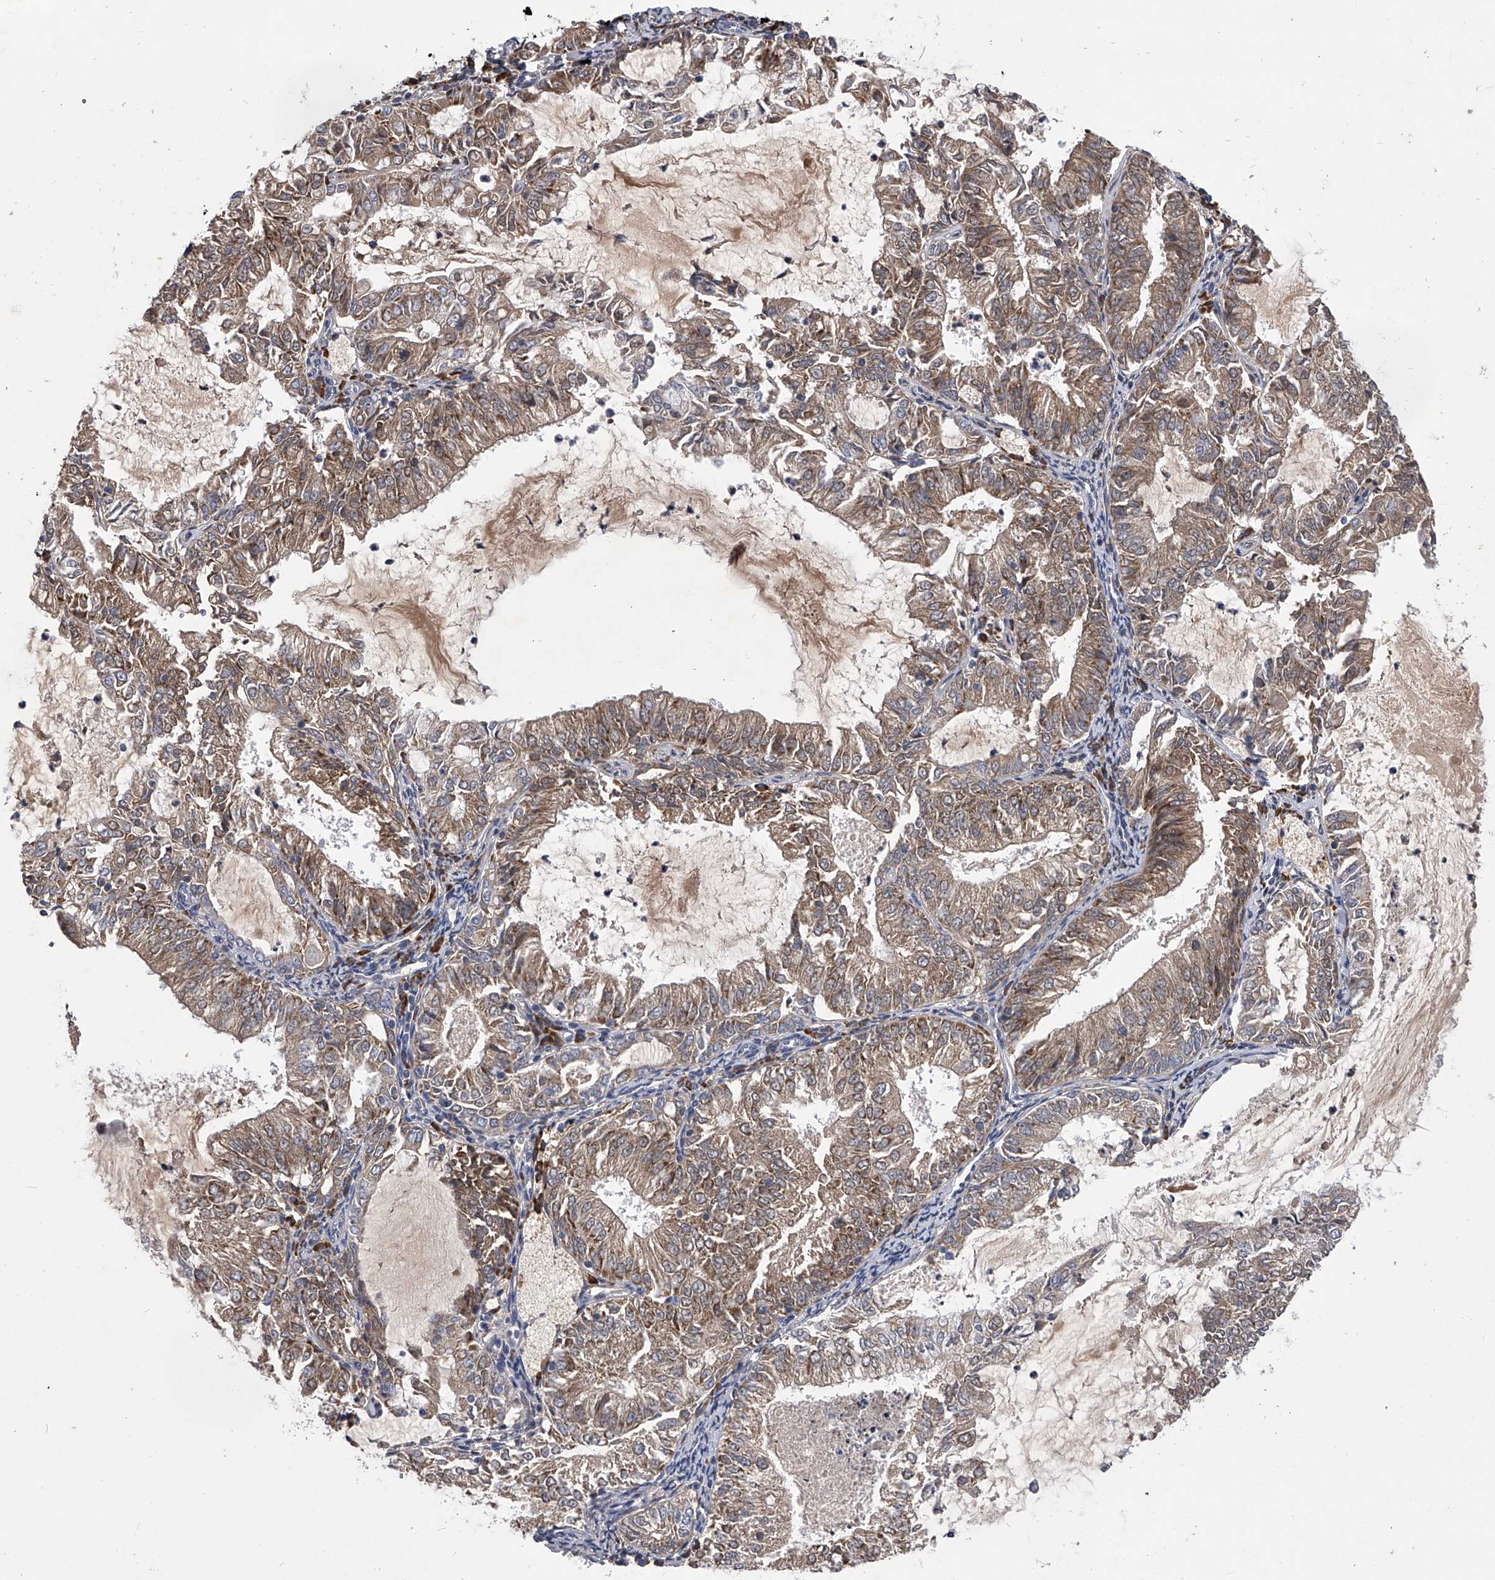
{"staining": {"intensity": "weak", "quantity": "25%-75%", "location": "cytoplasmic/membranous"}, "tissue": "endometrial cancer", "cell_type": "Tumor cells", "image_type": "cancer", "snomed": [{"axis": "morphology", "description": "Adenocarcinoma, NOS"}, {"axis": "topography", "description": "Endometrium"}], "caption": "Endometrial cancer tissue shows weak cytoplasmic/membranous staining in about 25%-75% of tumor cells", "gene": "CCR4", "patient": {"sex": "female", "age": 57}}